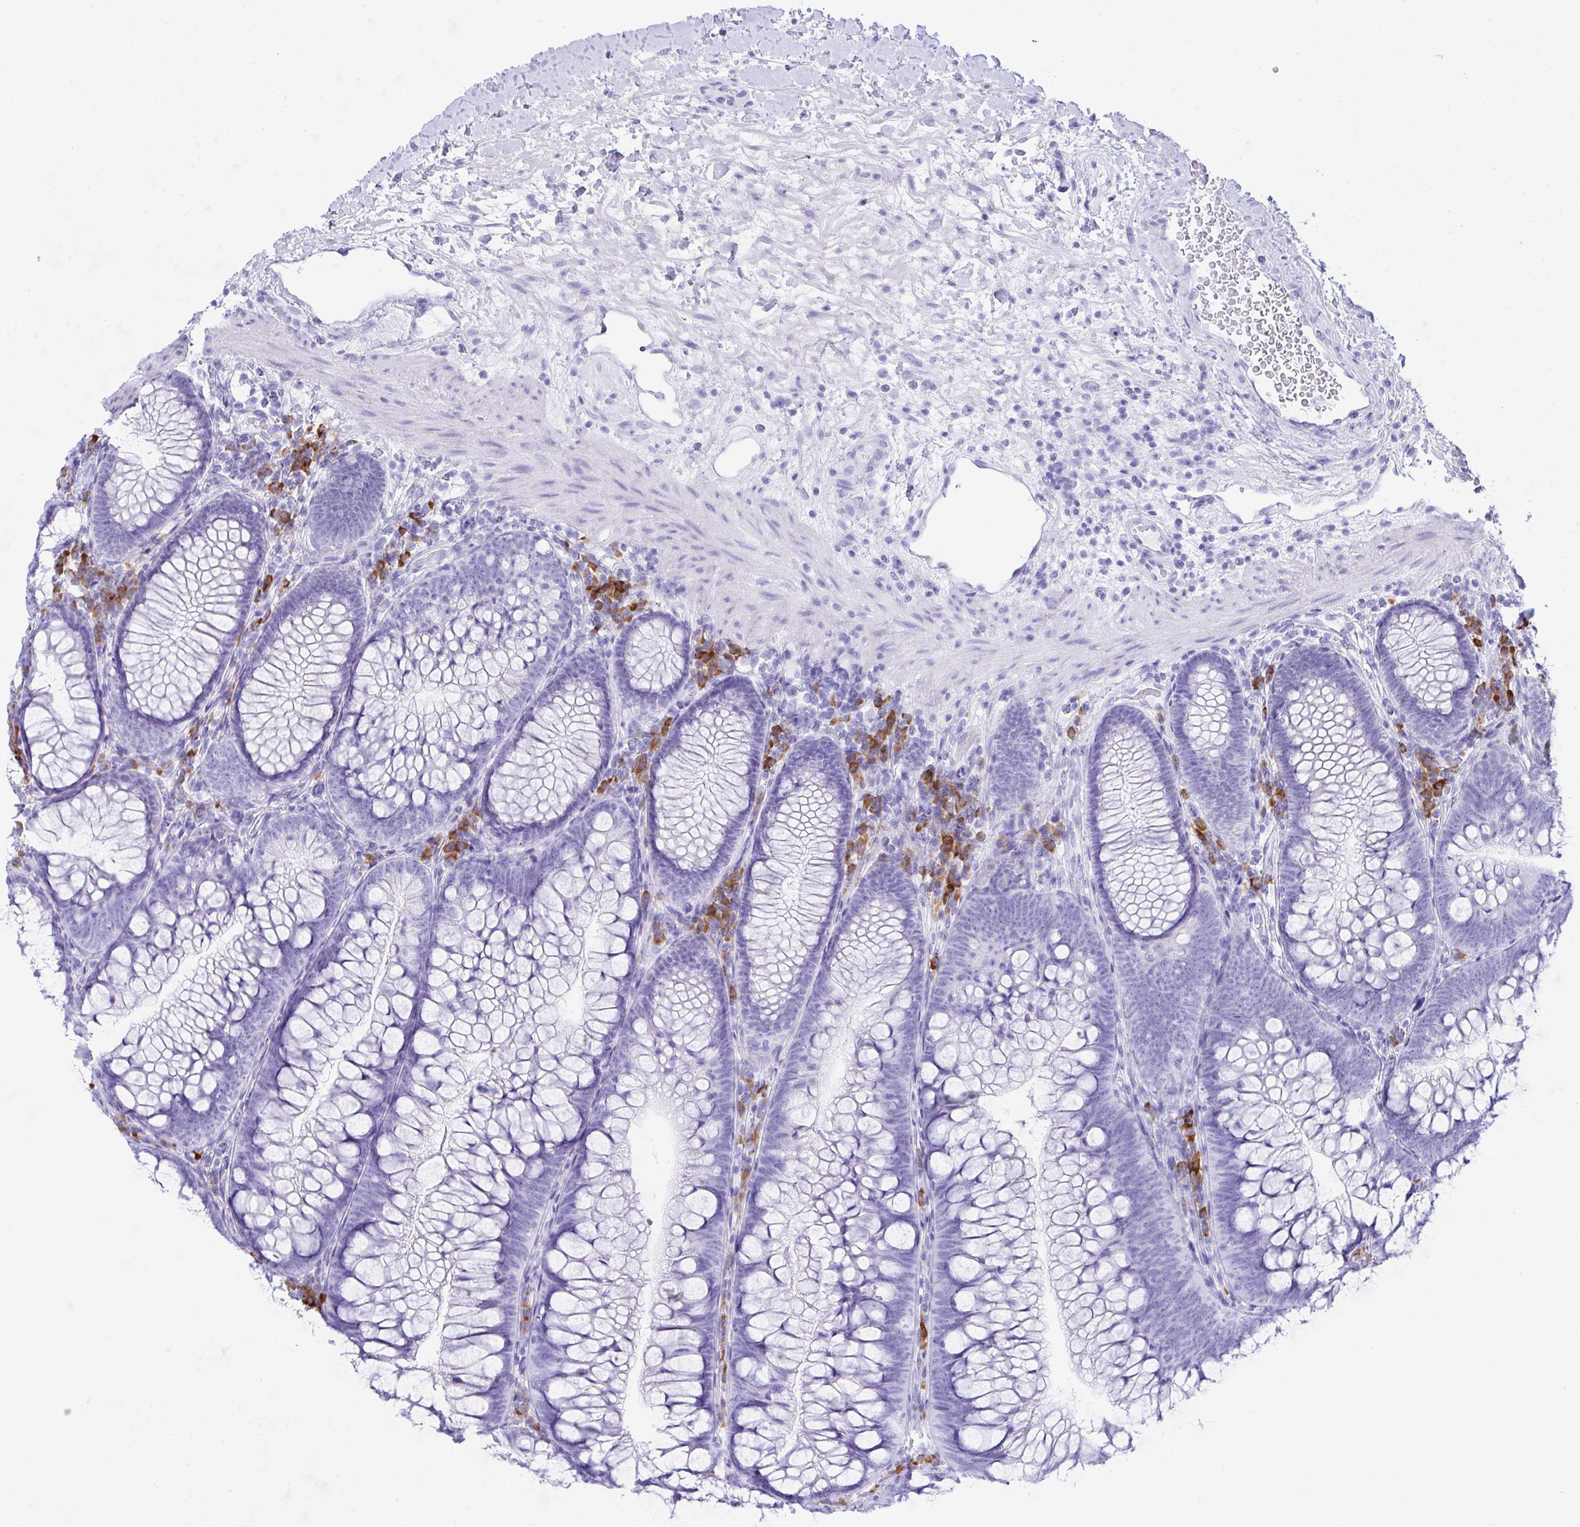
{"staining": {"intensity": "negative", "quantity": "none", "location": "none"}, "tissue": "colon", "cell_type": "Endothelial cells", "image_type": "normal", "snomed": [{"axis": "morphology", "description": "Normal tissue, NOS"}, {"axis": "morphology", "description": "Adenoma, NOS"}, {"axis": "topography", "description": "Soft tissue"}, {"axis": "topography", "description": "Colon"}], "caption": "Immunohistochemistry (IHC) photomicrograph of benign colon: colon stained with DAB reveals no significant protein staining in endothelial cells. Nuclei are stained in blue.", "gene": "BEST4", "patient": {"sex": "male", "age": 47}}